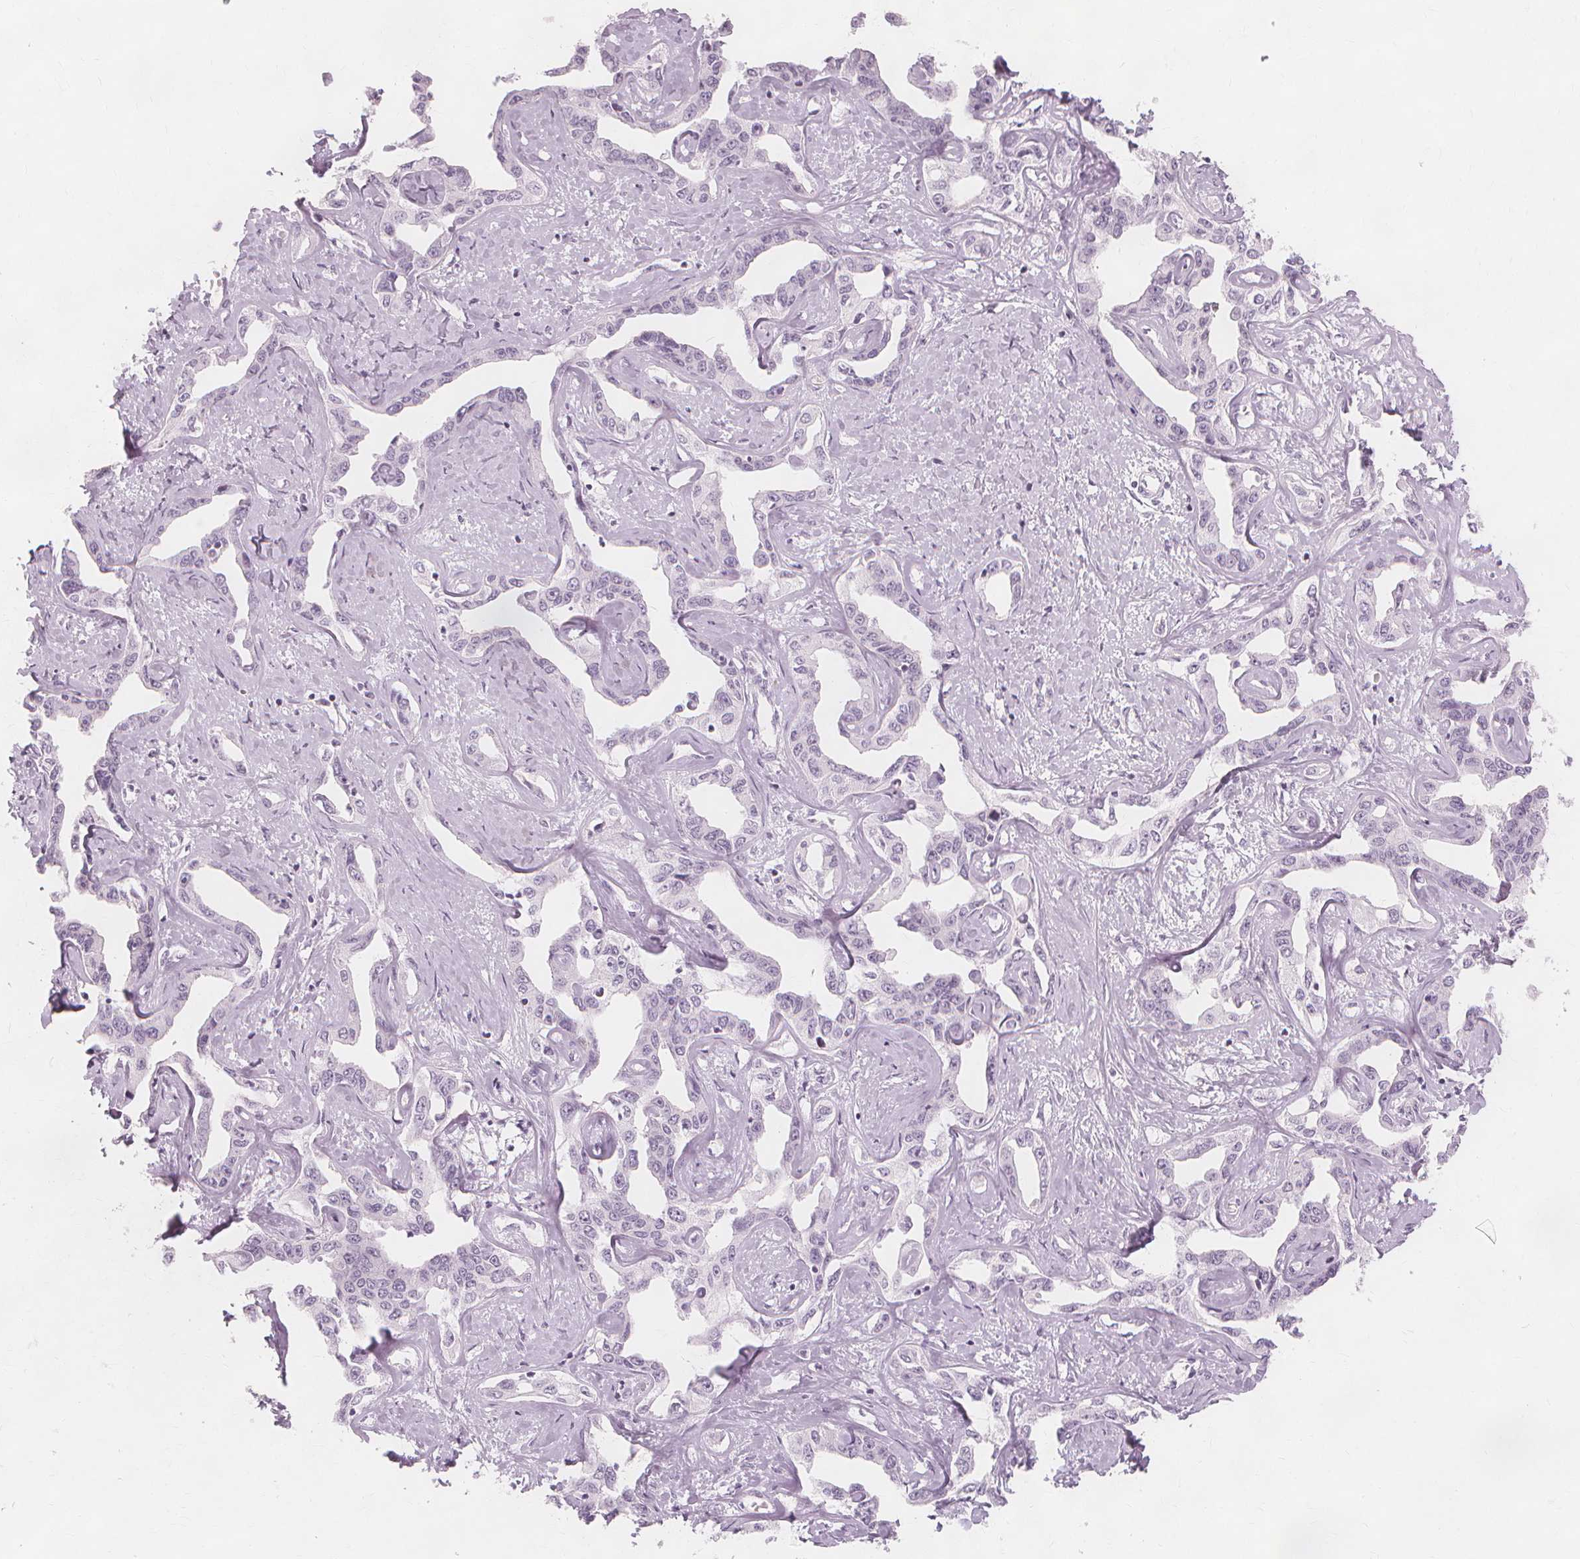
{"staining": {"intensity": "negative", "quantity": "none", "location": "none"}, "tissue": "liver cancer", "cell_type": "Tumor cells", "image_type": "cancer", "snomed": [{"axis": "morphology", "description": "Cholangiocarcinoma"}, {"axis": "topography", "description": "Liver"}], "caption": "High magnification brightfield microscopy of liver cholangiocarcinoma stained with DAB (brown) and counterstained with hematoxylin (blue): tumor cells show no significant expression. Brightfield microscopy of IHC stained with DAB (brown) and hematoxylin (blue), captured at high magnification.", "gene": "TFF1", "patient": {"sex": "male", "age": 59}}